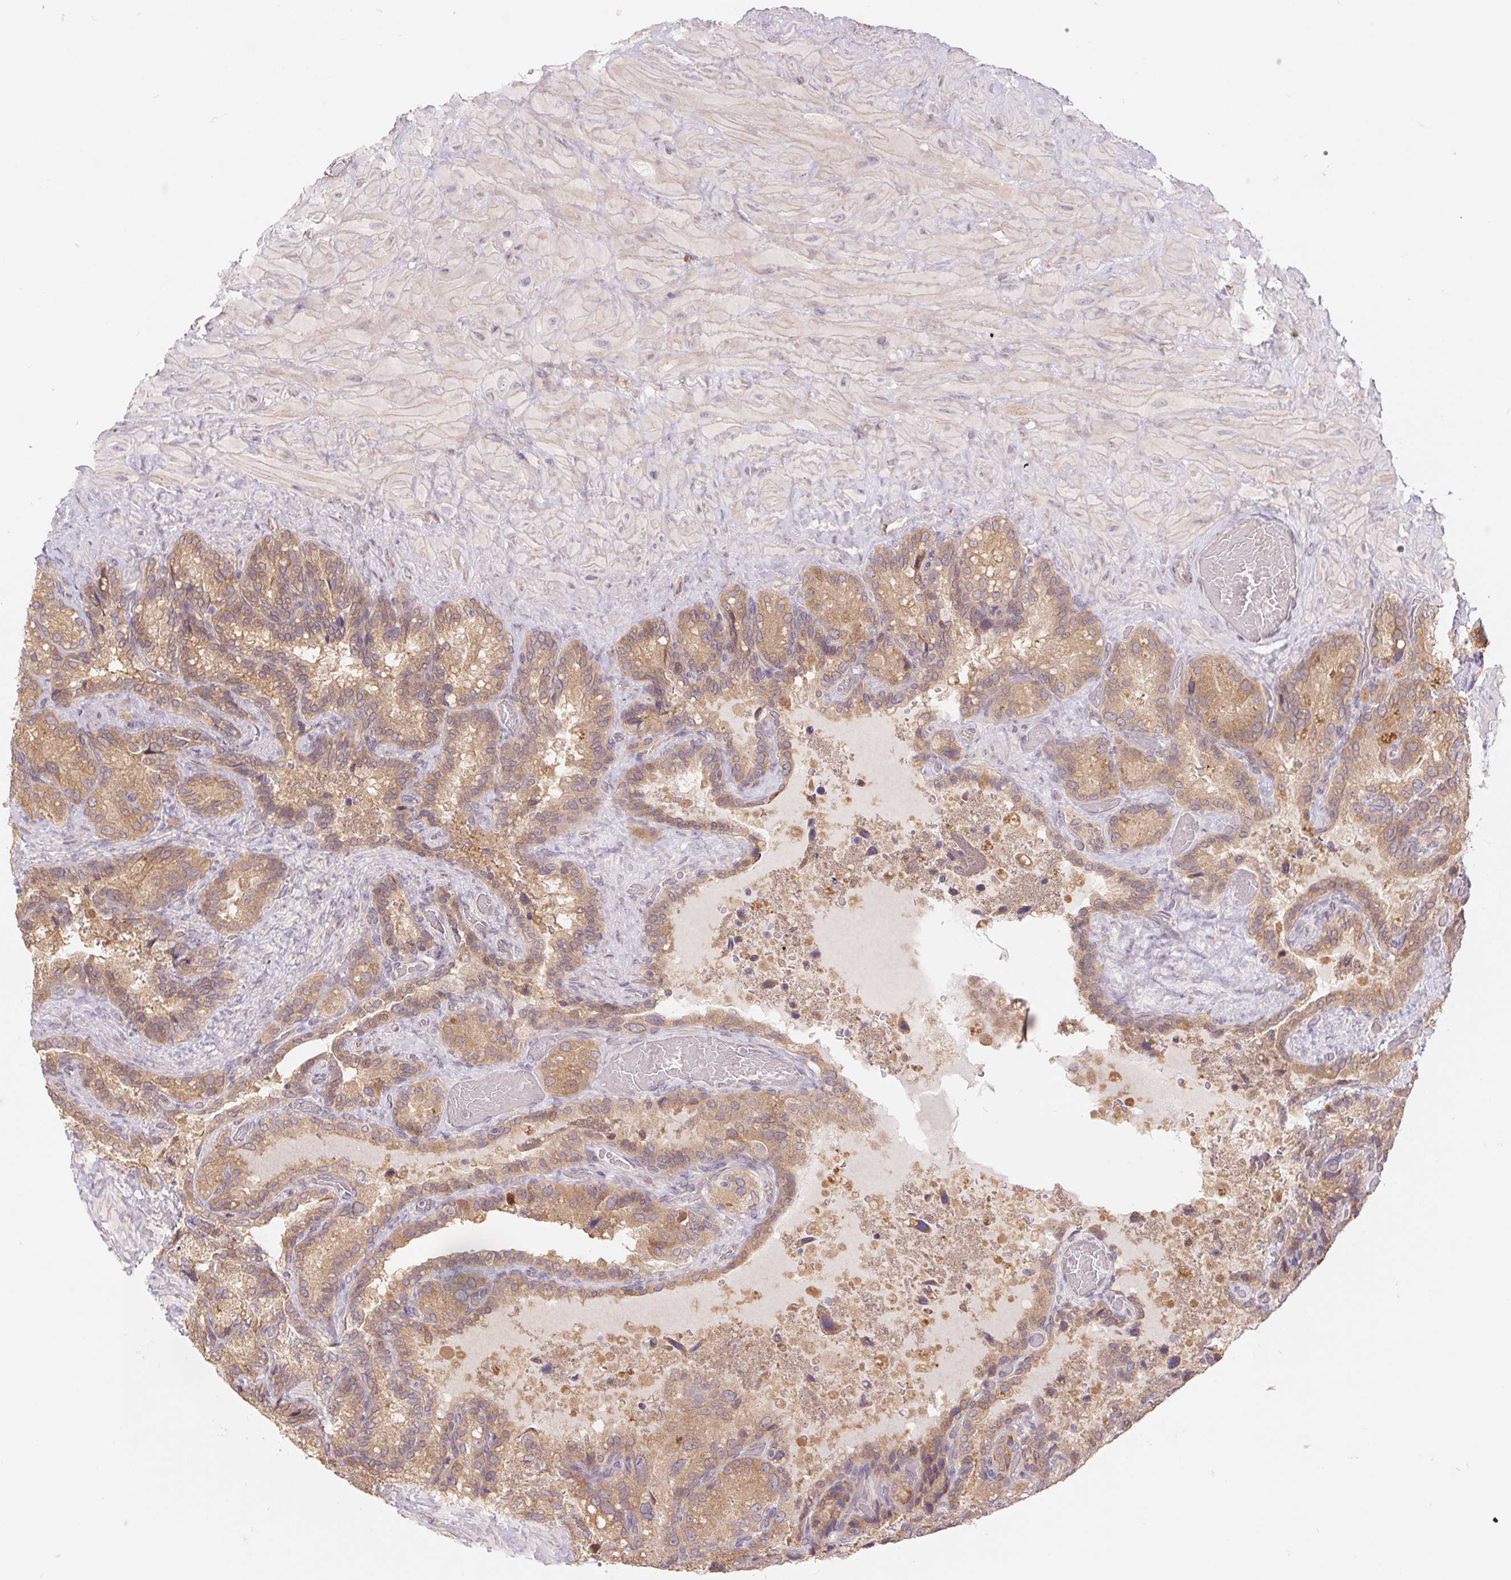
{"staining": {"intensity": "weak", "quantity": ">75%", "location": "cytoplasmic/membranous"}, "tissue": "seminal vesicle", "cell_type": "Glandular cells", "image_type": "normal", "snomed": [{"axis": "morphology", "description": "Normal tissue, NOS"}, {"axis": "topography", "description": "Seminal veicle"}], "caption": "Brown immunohistochemical staining in unremarkable seminal vesicle reveals weak cytoplasmic/membranous staining in about >75% of glandular cells. (DAB (3,3'-diaminobenzidine) = brown stain, brightfield microscopy at high magnification).", "gene": "RRM1", "patient": {"sex": "male", "age": 60}}